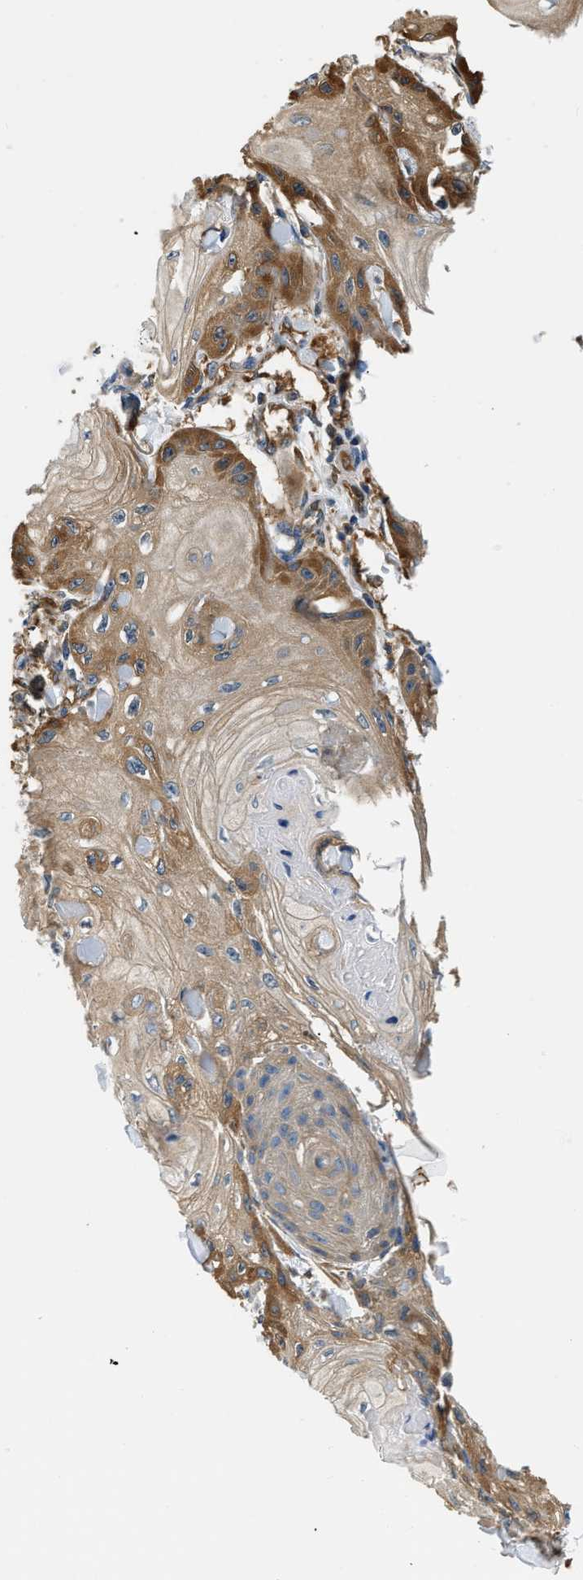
{"staining": {"intensity": "moderate", "quantity": ">75%", "location": "cytoplasmic/membranous"}, "tissue": "skin cancer", "cell_type": "Tumor cells", "image_type": "cancer", "snomed": [{"axis": "morphology", "description": "Squamous cell carcinoma, NOS"}, {"axis": "topography", "description": "Skin"}], "caption": "IHC staining of skin squamous cell carcinoma, which reveals medium levels of moderate cytoplasmic/membranous positivity in about >75% of tumor cells indicating moderate cytoplasmic/membranous protein staining. The staining was performed using DAB (brown) for protein detection and nuclei were counterstained in hematoxylin (blue).", "gene": "PPP2R1B", "patient": {"sex": "male", "age": 74}}